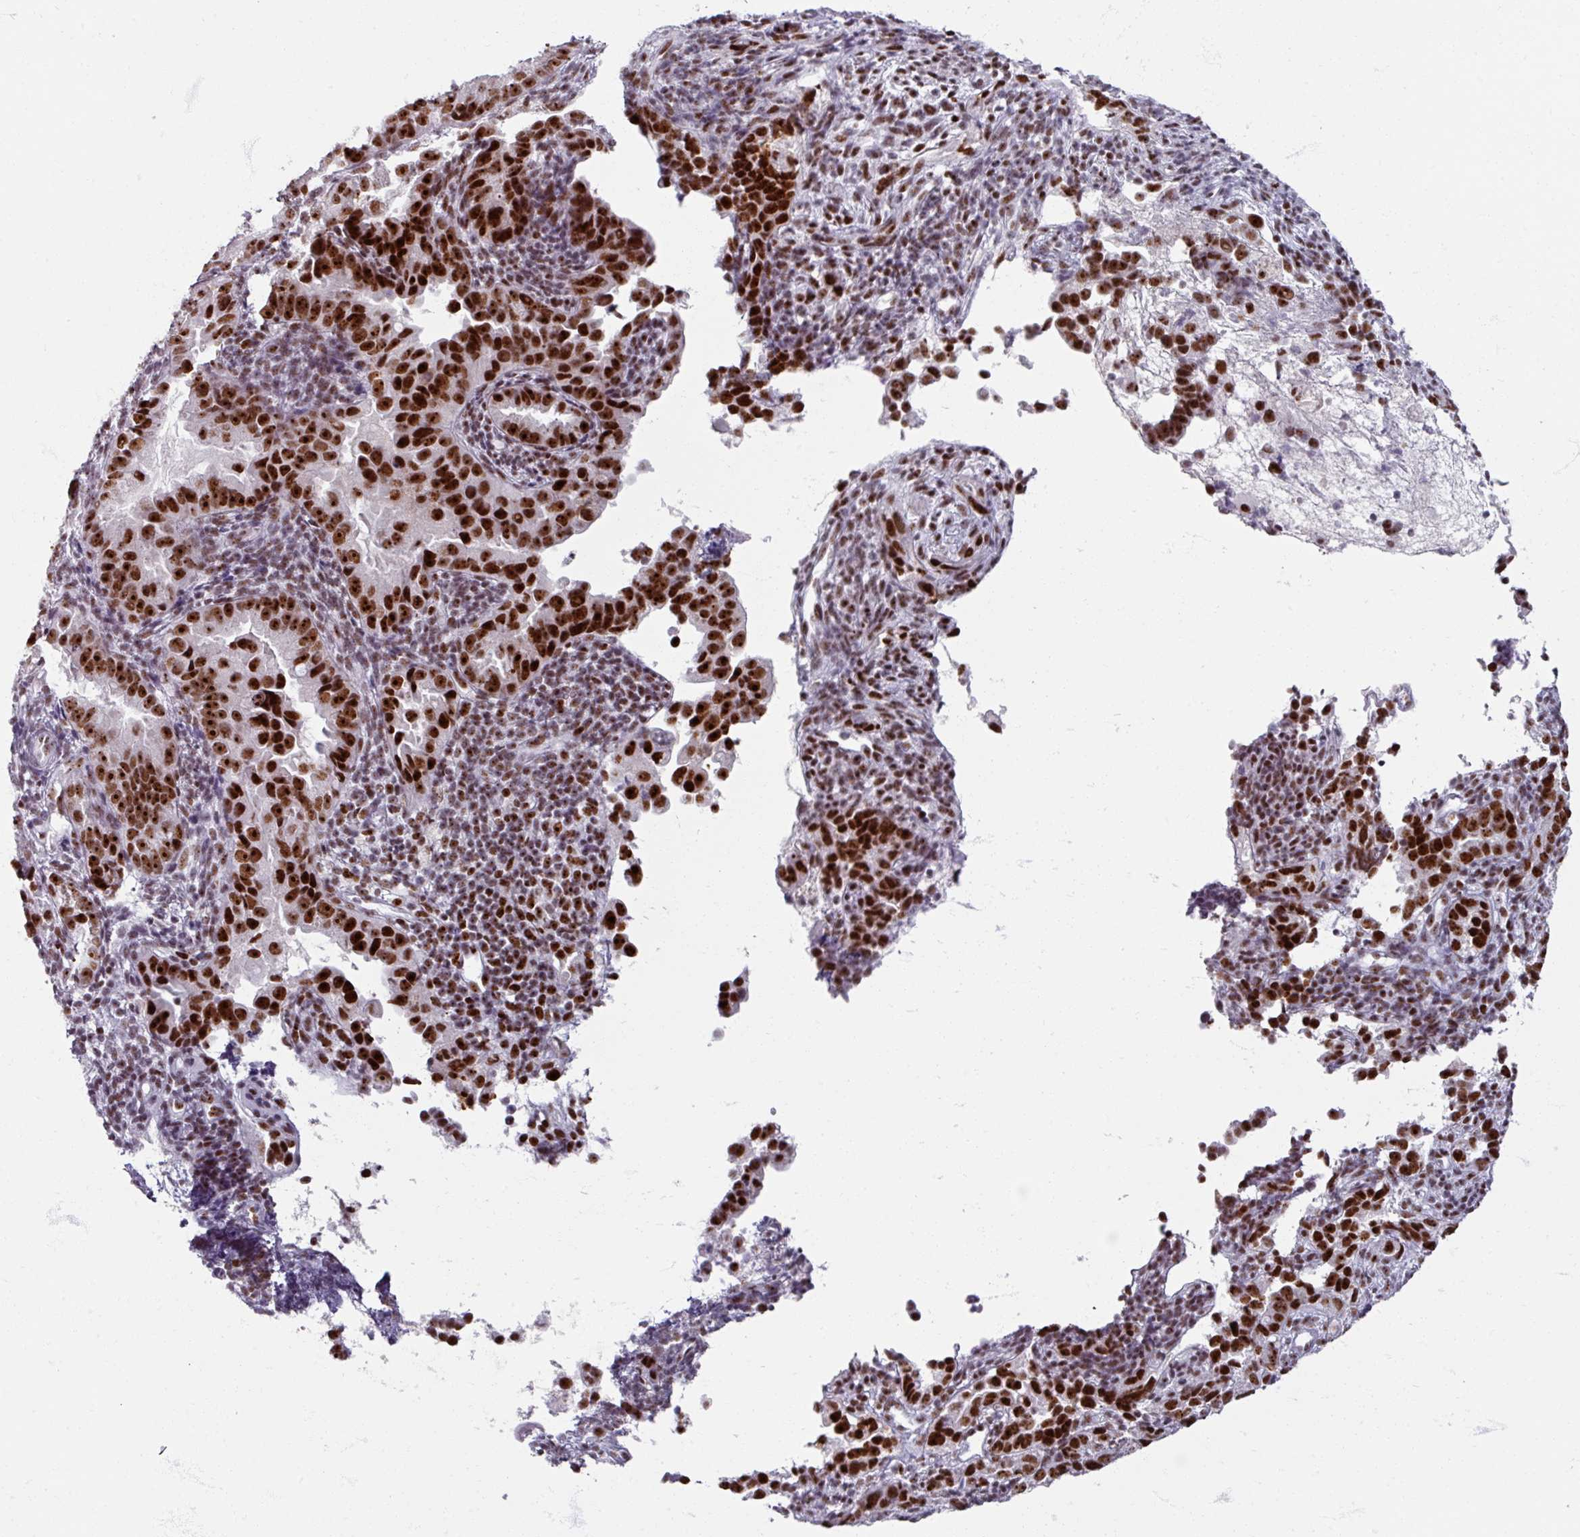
{"staining": {"intensity": "strong", "quantity": ">75%", "location": "nuclear"}, "tissue": "endometrial cancer", "cell_type": "Tumor cells", "image_type": "cancer", "snomed": [{"axis": "morphology", "description": "Adenocarcinoma, NOS"}, {"axis": "topography", "description": "Endometrium"}], "caption": "Strong nuclear protein expression is seen in about >75% of tumor cells in endometrial cancer (adenocarcinoma).", "gene": "ADAR", "patient": {"sex": "female", "age": 57}}